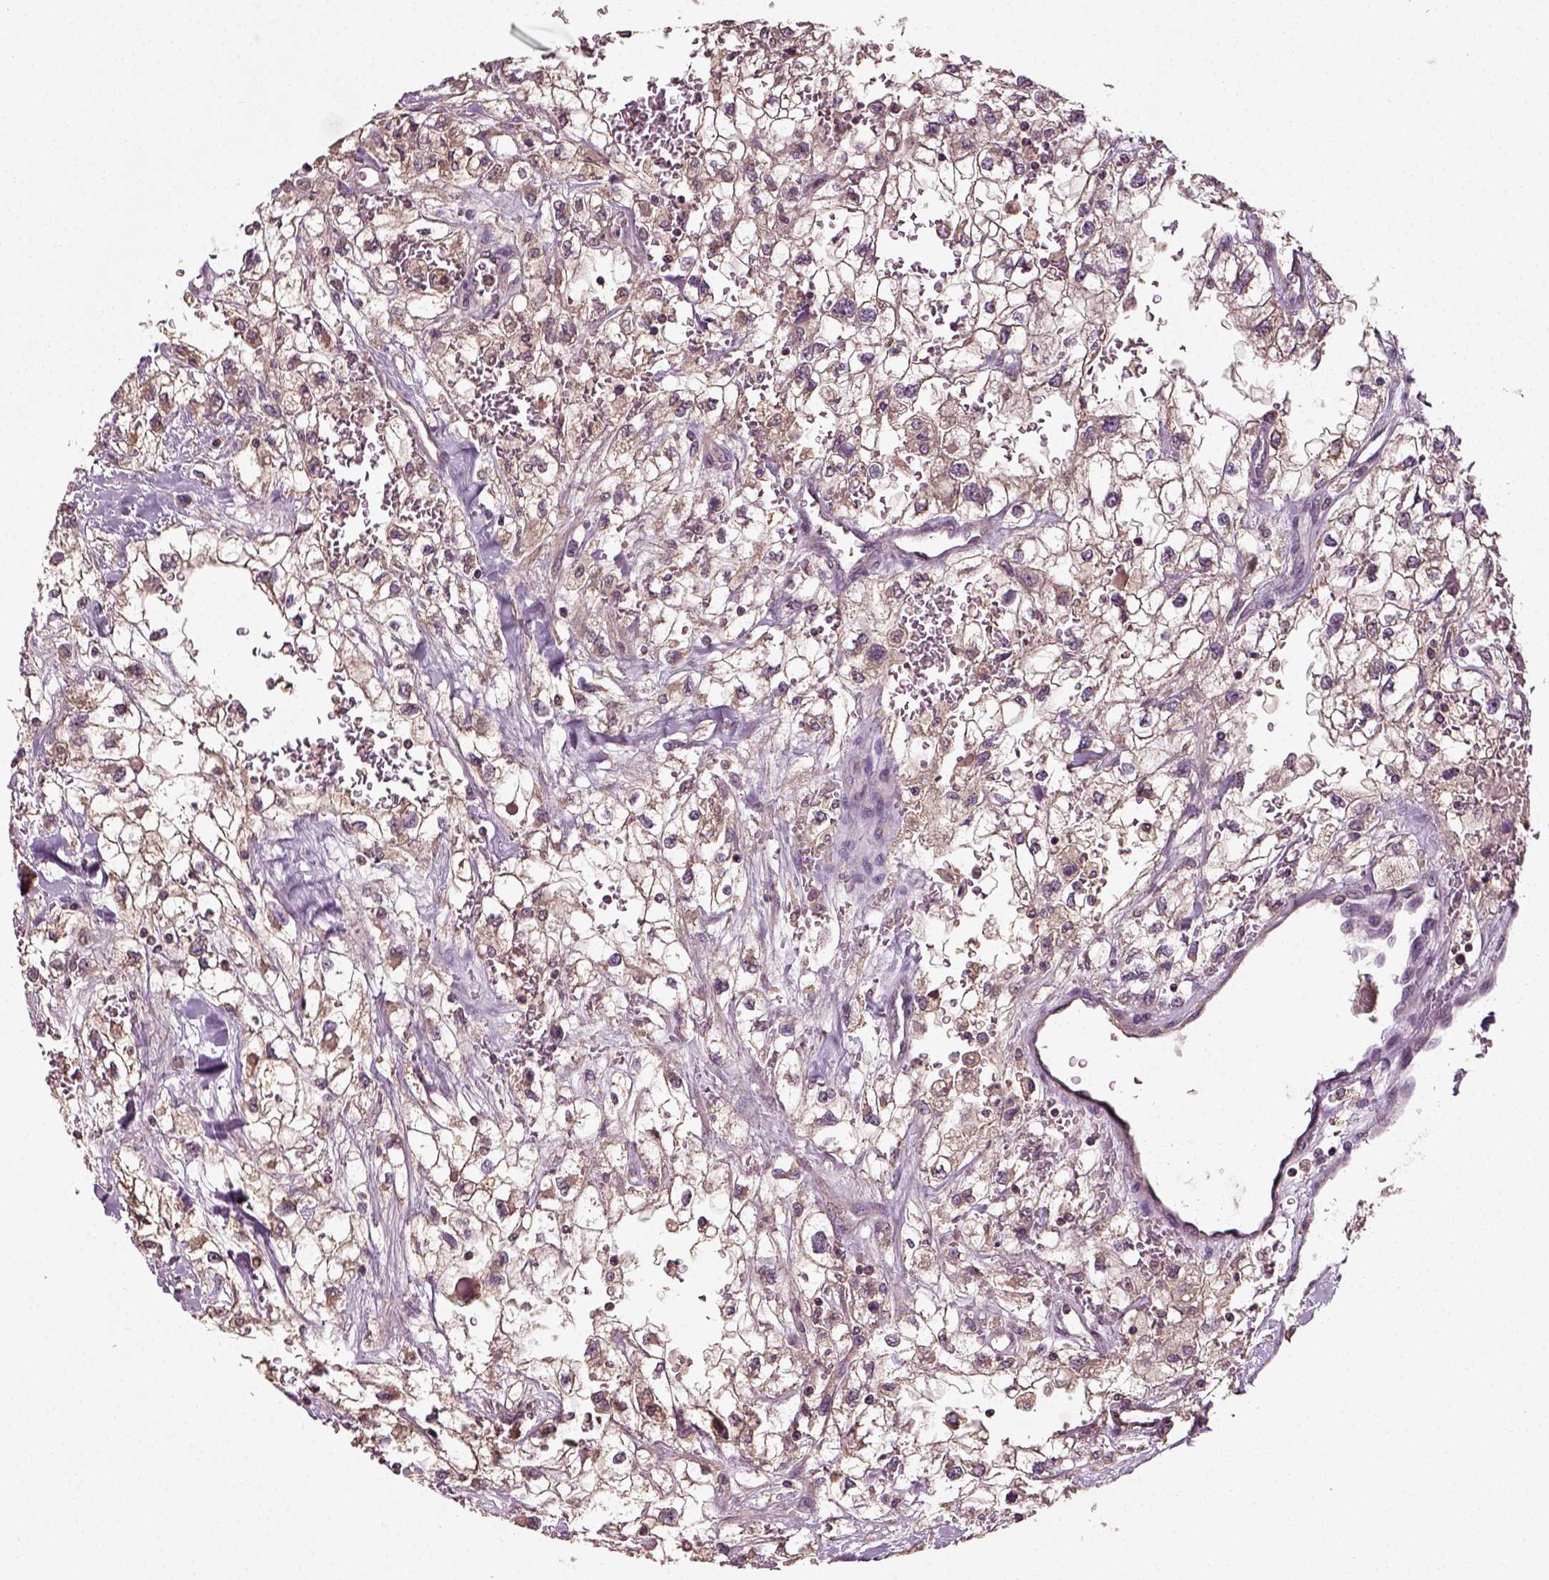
{"staining": {"intensity": "weak", "quantity": ">75%", "location": "cytoplasmic/membranous"}, "tissue": "renal cancer", "cell_type": "Tumor cells", "image_type": "cancer", "snomed": [{"axis": "morphology", "description": "Adenocarcinoma, NOS"}, {"axis": "topography", "description": "Kidney"}], "caption": "Immunohistochemistry (DAB) staining of human adenocarcinoma (renal) displays weak cytoplasmic/membranous protein staining in about >75% of tumor cells. The staining is performed using DAB (3,3'-diaminobenzidine) brown chromogen to label protein expression. The nuclei are counter-stained blue using hematoxylin.", "gene": "ERV3-1", "patient": {"sex": "male", "age": 59}}